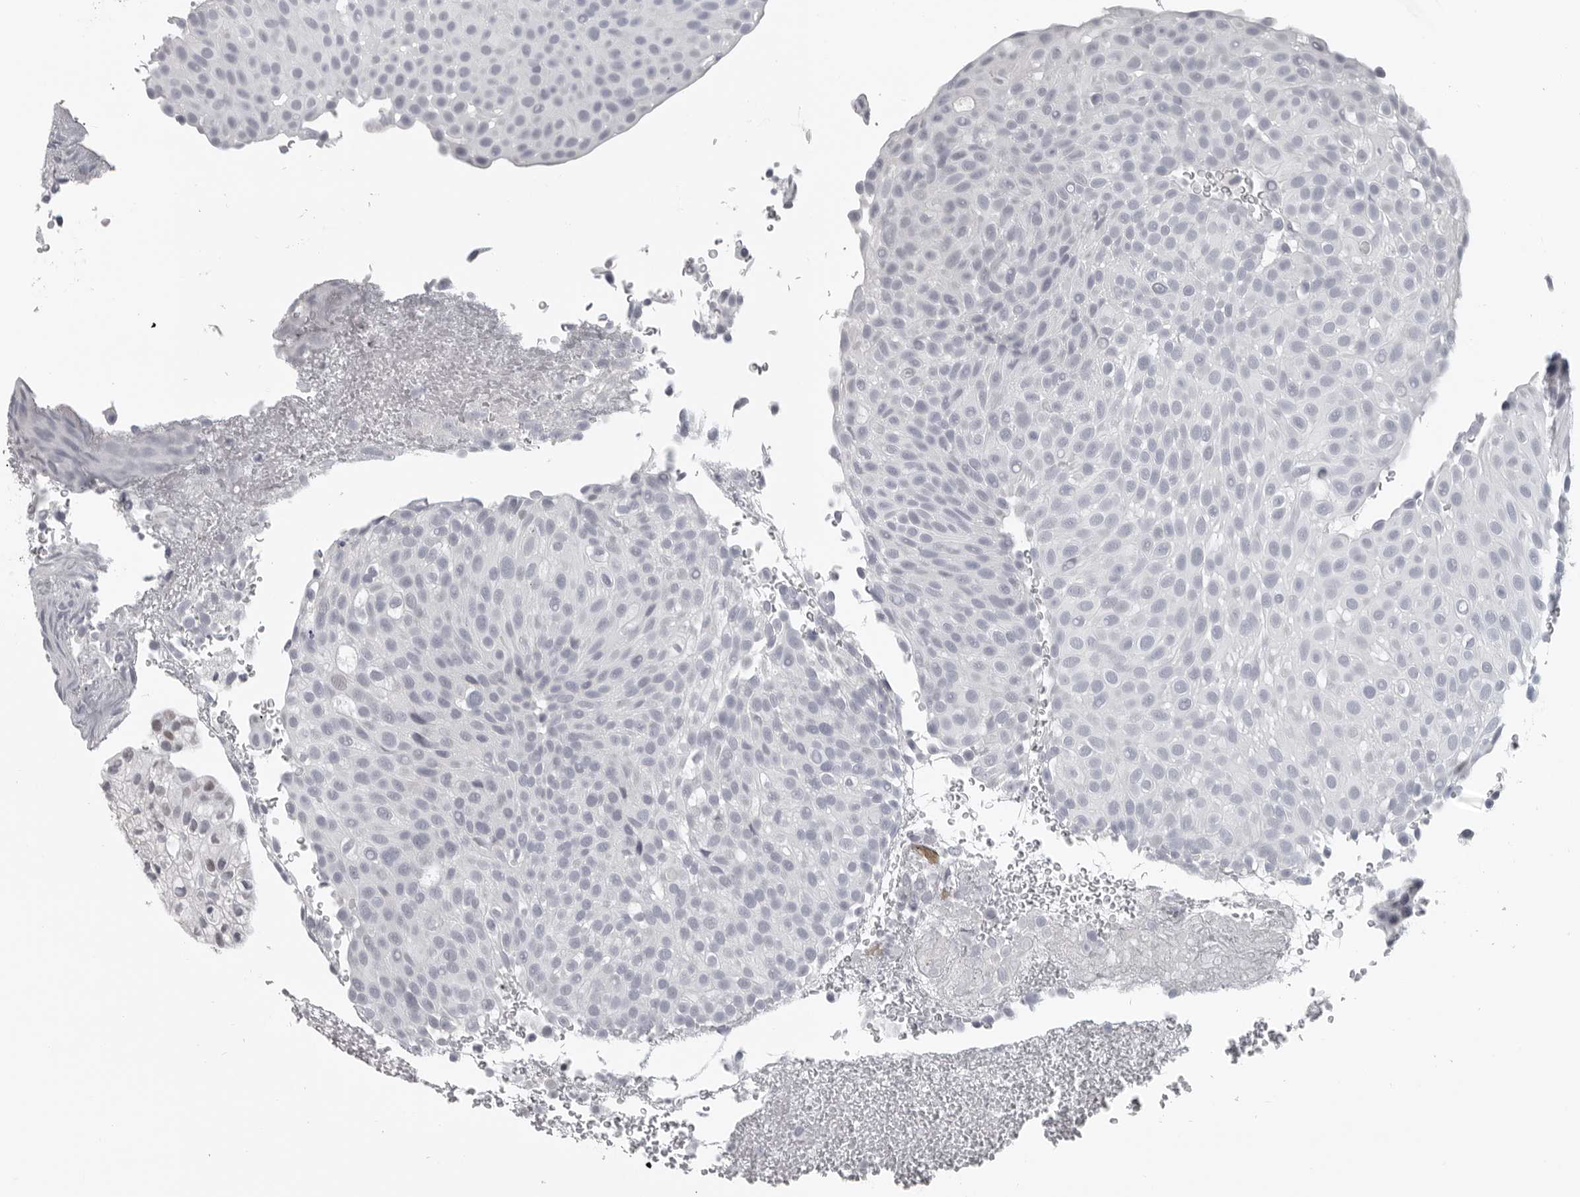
{"staining": {"intensity": "negative", "quantity": "none", "location": "none"}, "tissue": "urothelial cancer", "cell_type": "Tumor cells", "image_type": "cancer", "snomed": [{"axis": "morphology", "description": "Urothelial carcinoma, Low grade"}, {"axis": "topography", "description": "Urinary bladder"}], "caption": "Immunohistochemical staining of low-grade urothelial carcinoma reveals no significant positivity in tumor cells. (IHC, brightfield microscopy, high magnification).", "gene": "SATB2", "patient": {"sex": "male", "age": 78}}